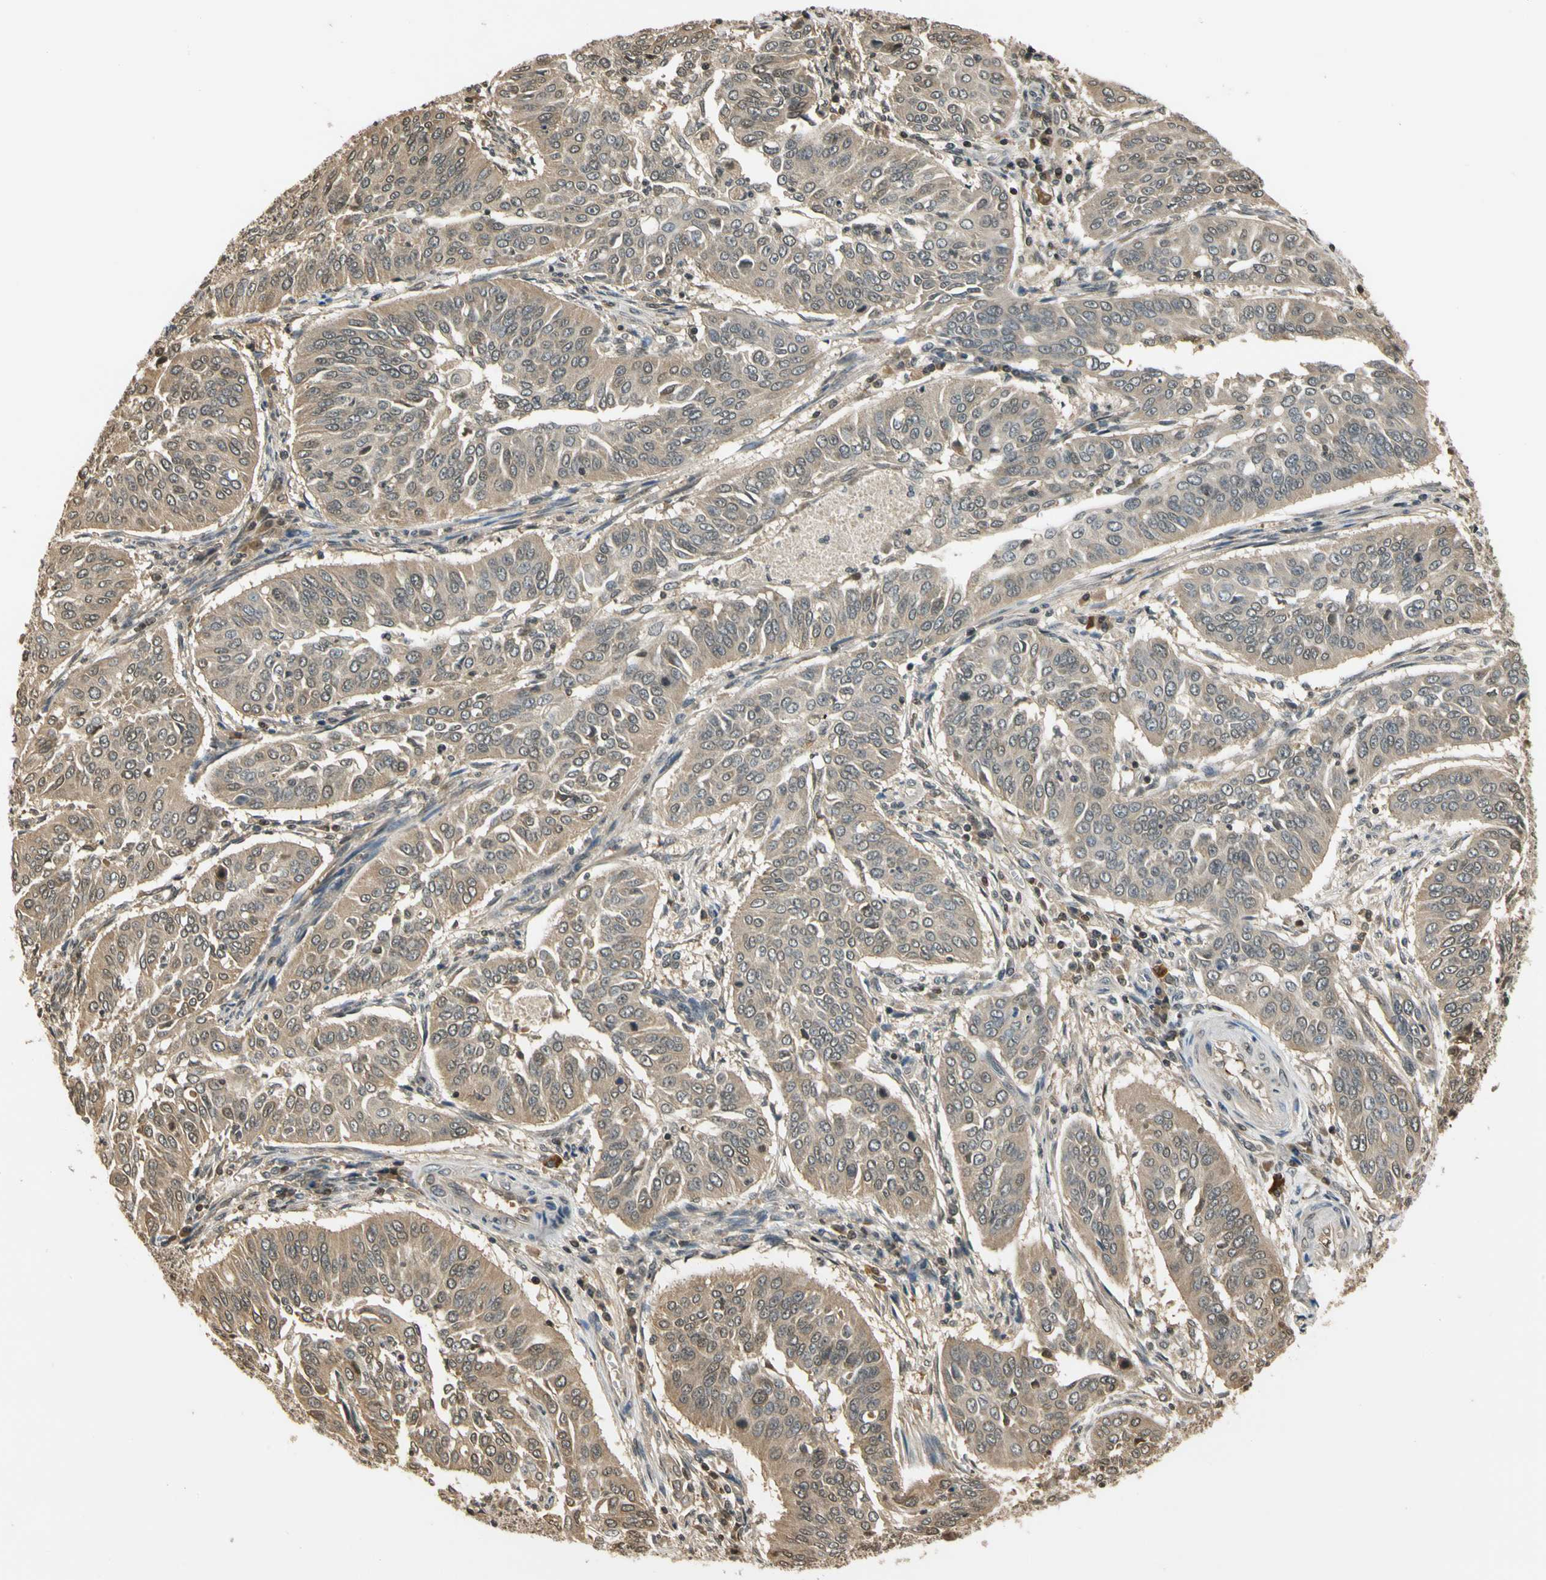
{"staining": {"intensity": "weak", "quantity": ">75%", "location": "cytoplasmic/membranous"}, "tissue": "cervical cancer", "cell_type": "Tumor cells", "image_type": "cancer", "snomed": [{"axis": "morphology", "description": "Normal tissue, NOS"}, {"axis": "morphology", "description": "Squamous cell carcinoma, NOS"}, {"axis": "topography", "description": "Cervix"}], "caption": "A brown stain labels weak cytoplasmic/membranous expression of a protein in cervical cancer tumor cells.", "gene": "SOD1", "patient": {"sex": "female", "age": 39}}